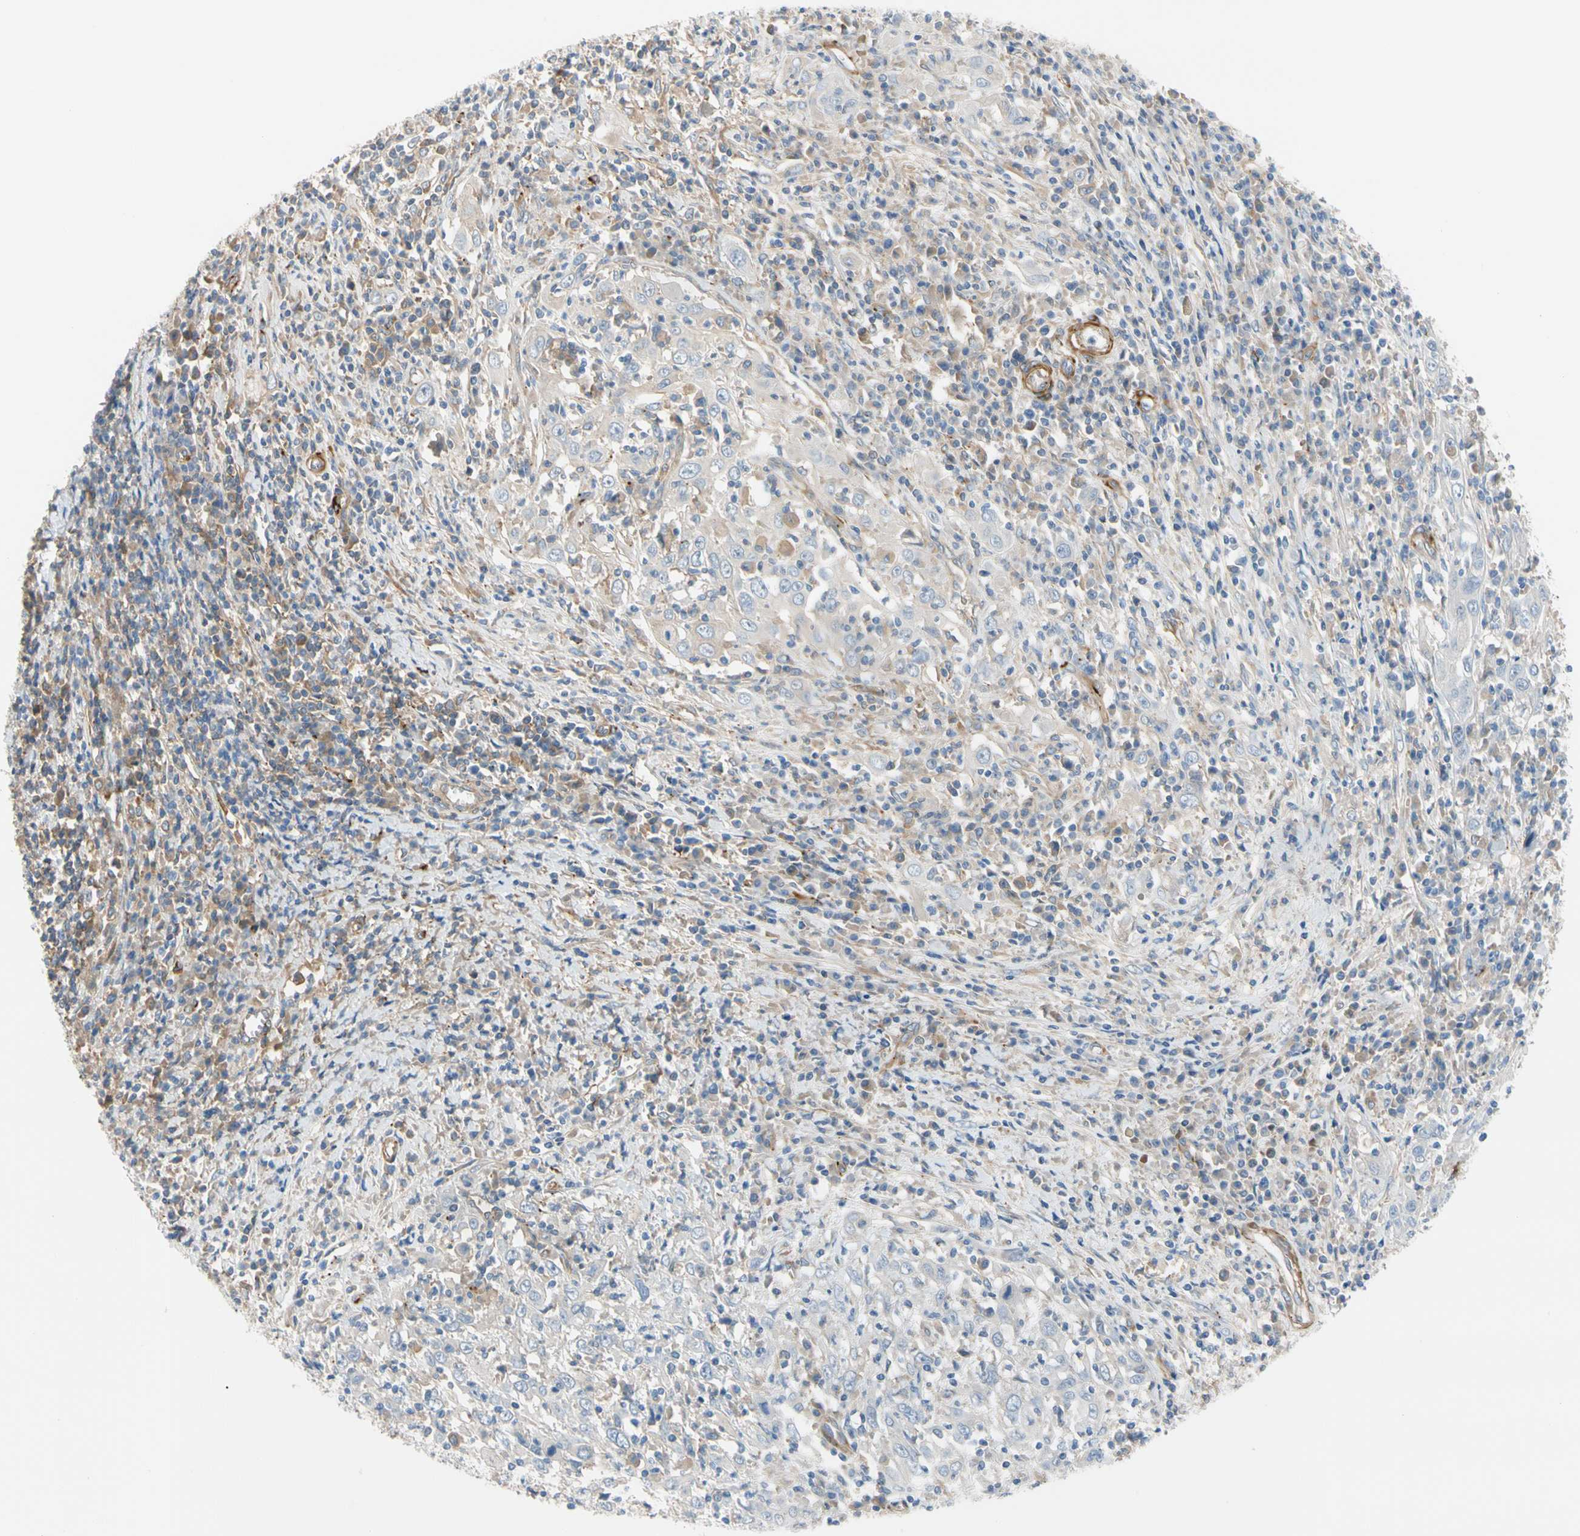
{"staining": {"intensity": "negative", "quantity": "none", "location": "none"}, "tissue": "cervical cancer", "cell_type": "Tumor cells", "image_type": "cancer", "snomed": [{"axis": "morphology", "description": "Squamous cell carcinoma, NOS"}, {"axis": "topography", "description": "Cervix"}], "caption": "IHC histopathology image of cervical cancer (squamous cell carcinoma) stained for a protein (brown), which exhibits no expression in tumor cells.", "gene": "ENTREP3", "patient": {"sex": "female", "age": 46}}